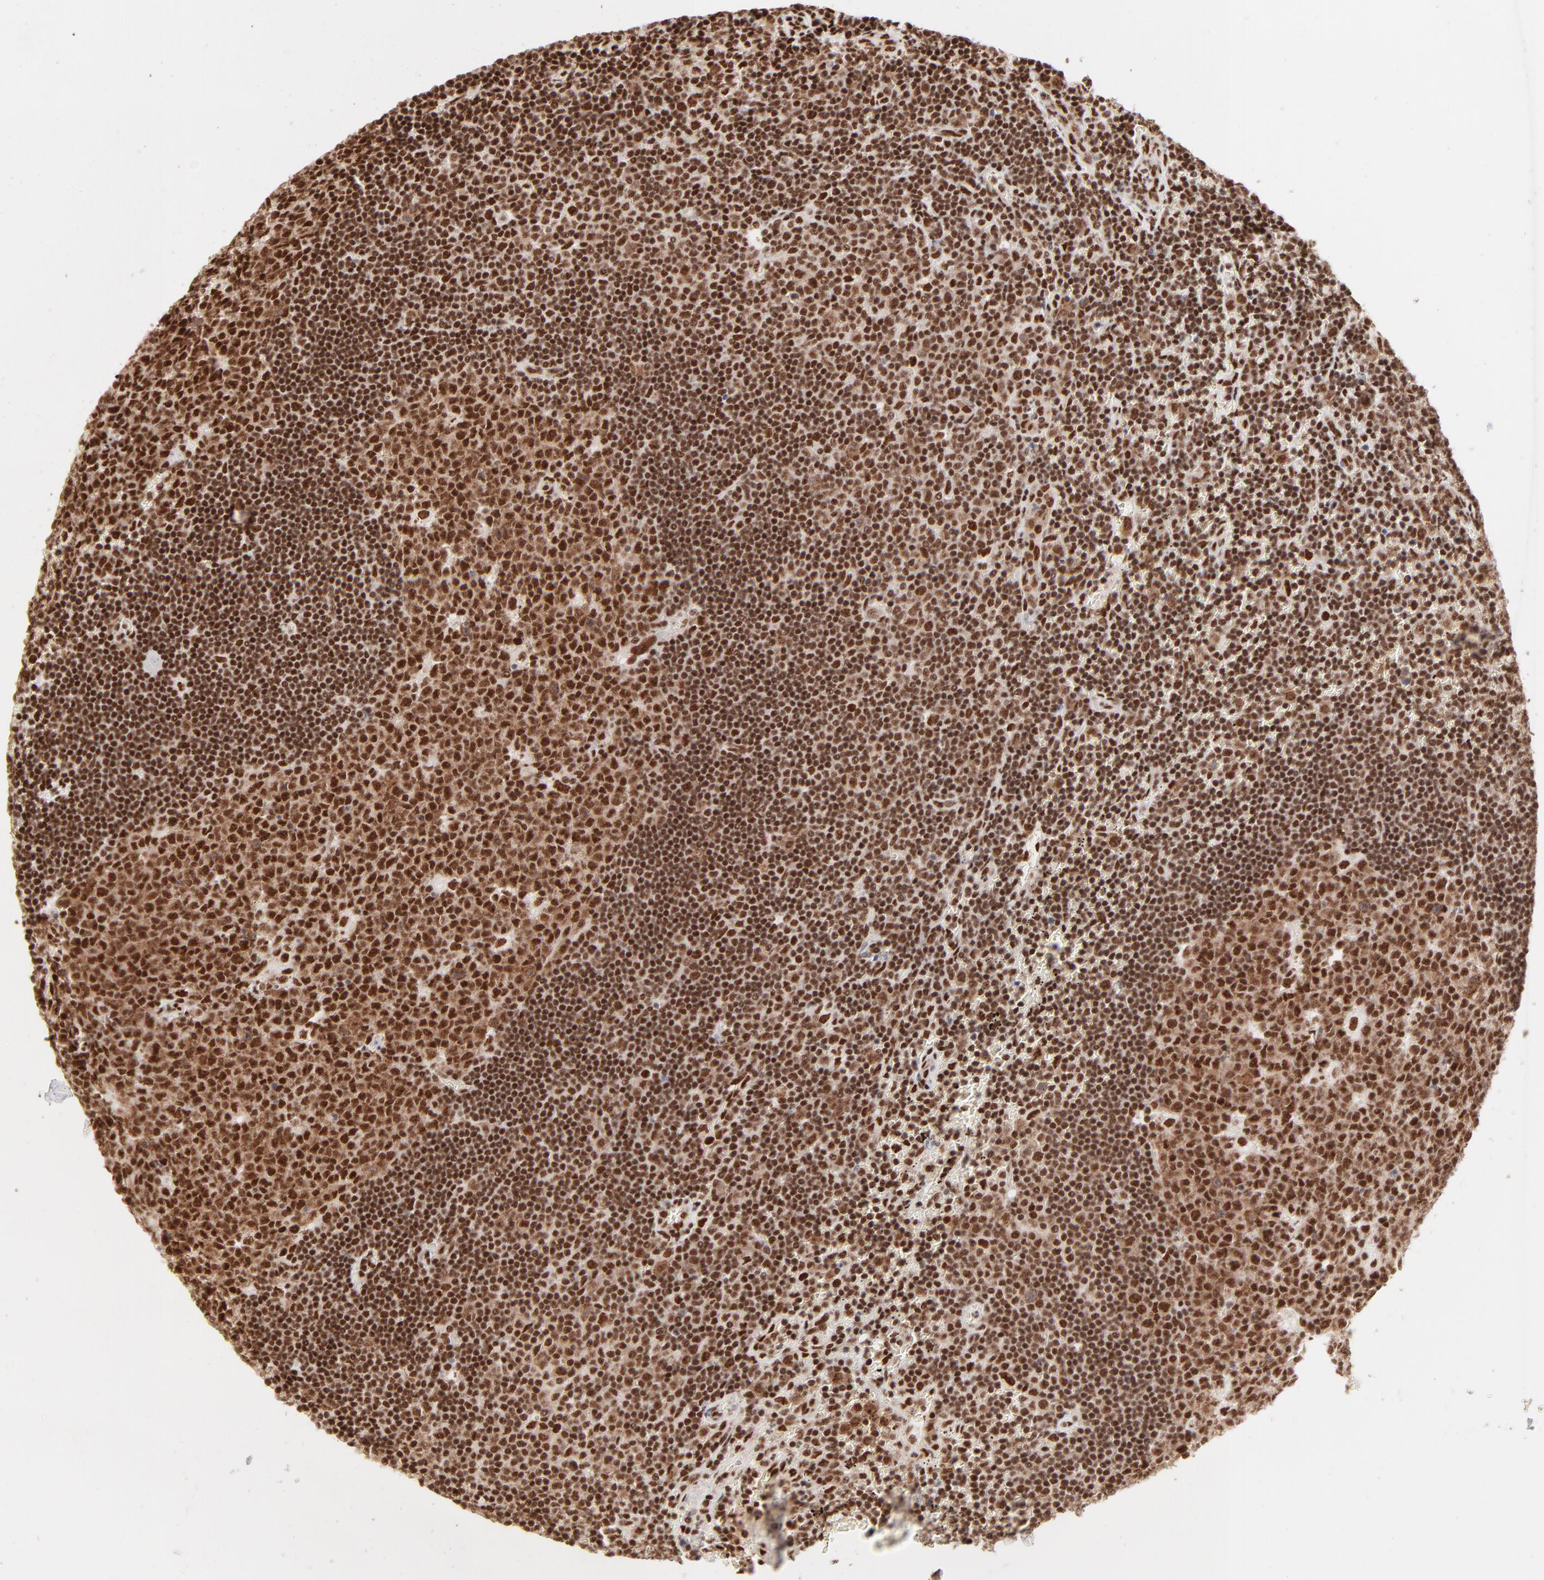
{"staining": {"intensity": "strong", "quantity": ">75%", "location": "nuclear"}, "tissue": "lymph node", "cell_type": "Germinal center cells", "image_type": "normal", "snomed": [{"axis": "morphology", "description": "Normal tissue, NOS"}, {"axis": "topography", "description": "Lymph node"}, {"axis": "topography", "description": "Salivary gland"}], "caption": "Protein staining of benign lymph node shows strong nuclear expression in approximately >75% of germinal center cells.", "gene": "TARDBP", "patient": {"sex": "male", "age": 8}}